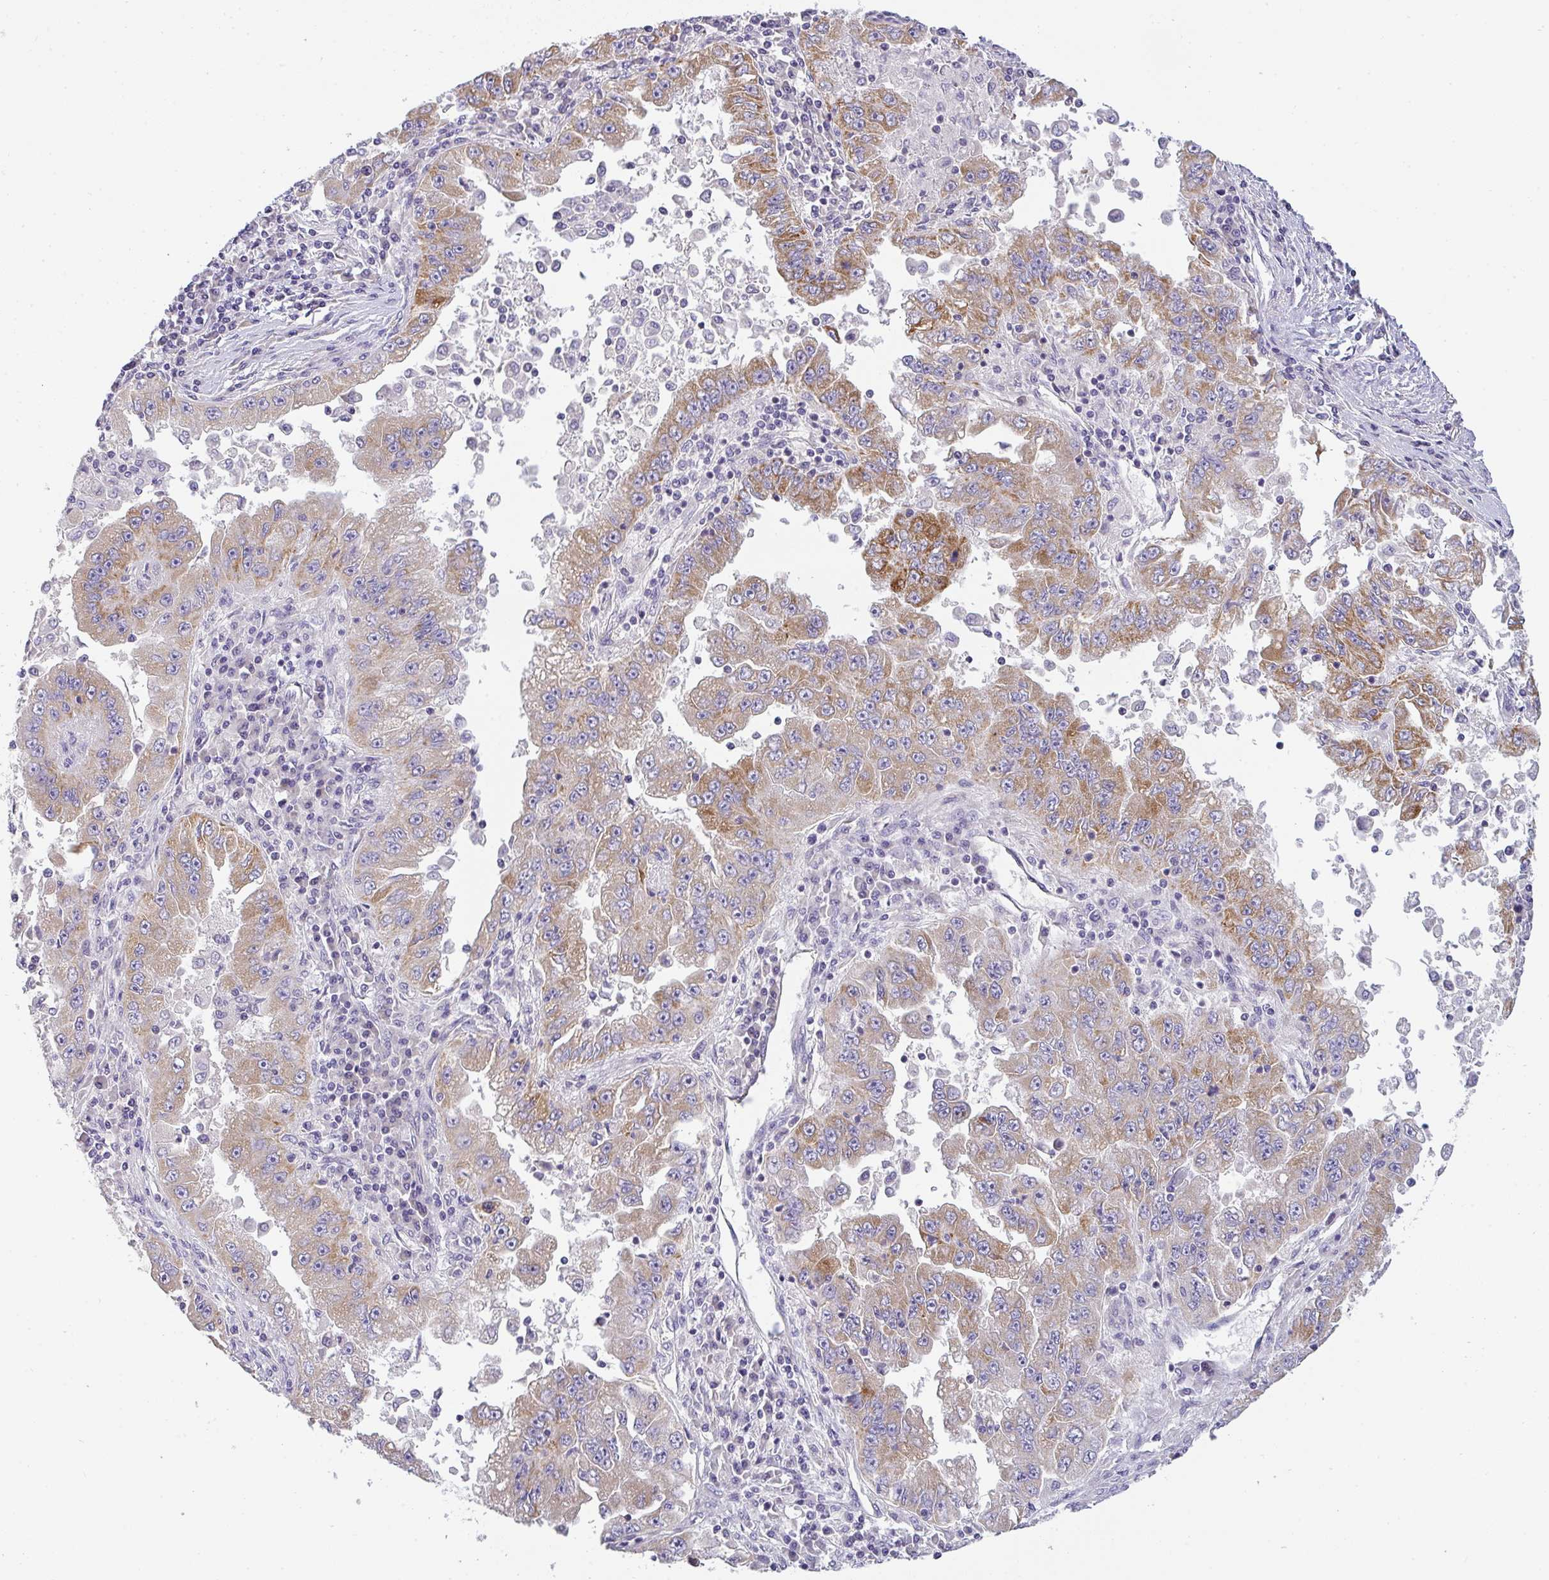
{"staining": {"intensity": "moderate", "quantity": "25%-75%", "location": "cytoplasmic/membranous"}, "tissue": "lung cancer", "cell_type": "Tumor cells", "image_type": "cancer", "snomed": [{"axis": "morphology", "description": "Adenocarcinoma, NOS"}, {"axis": "morphology", "description": "Adenocarcinoma primary or metastatic"}, {"axis": "topography", "description": "Lung"}], "caption": "Immunohistochemical staining of adenocarcinoma primary or metastatic (lung) reveals medium levels of moderate cytoplasmic/membranous expression in about 25%-75% of tumor cells.", "gene": "FILIP1", "patient": {"sex": "male", "age": 74}}